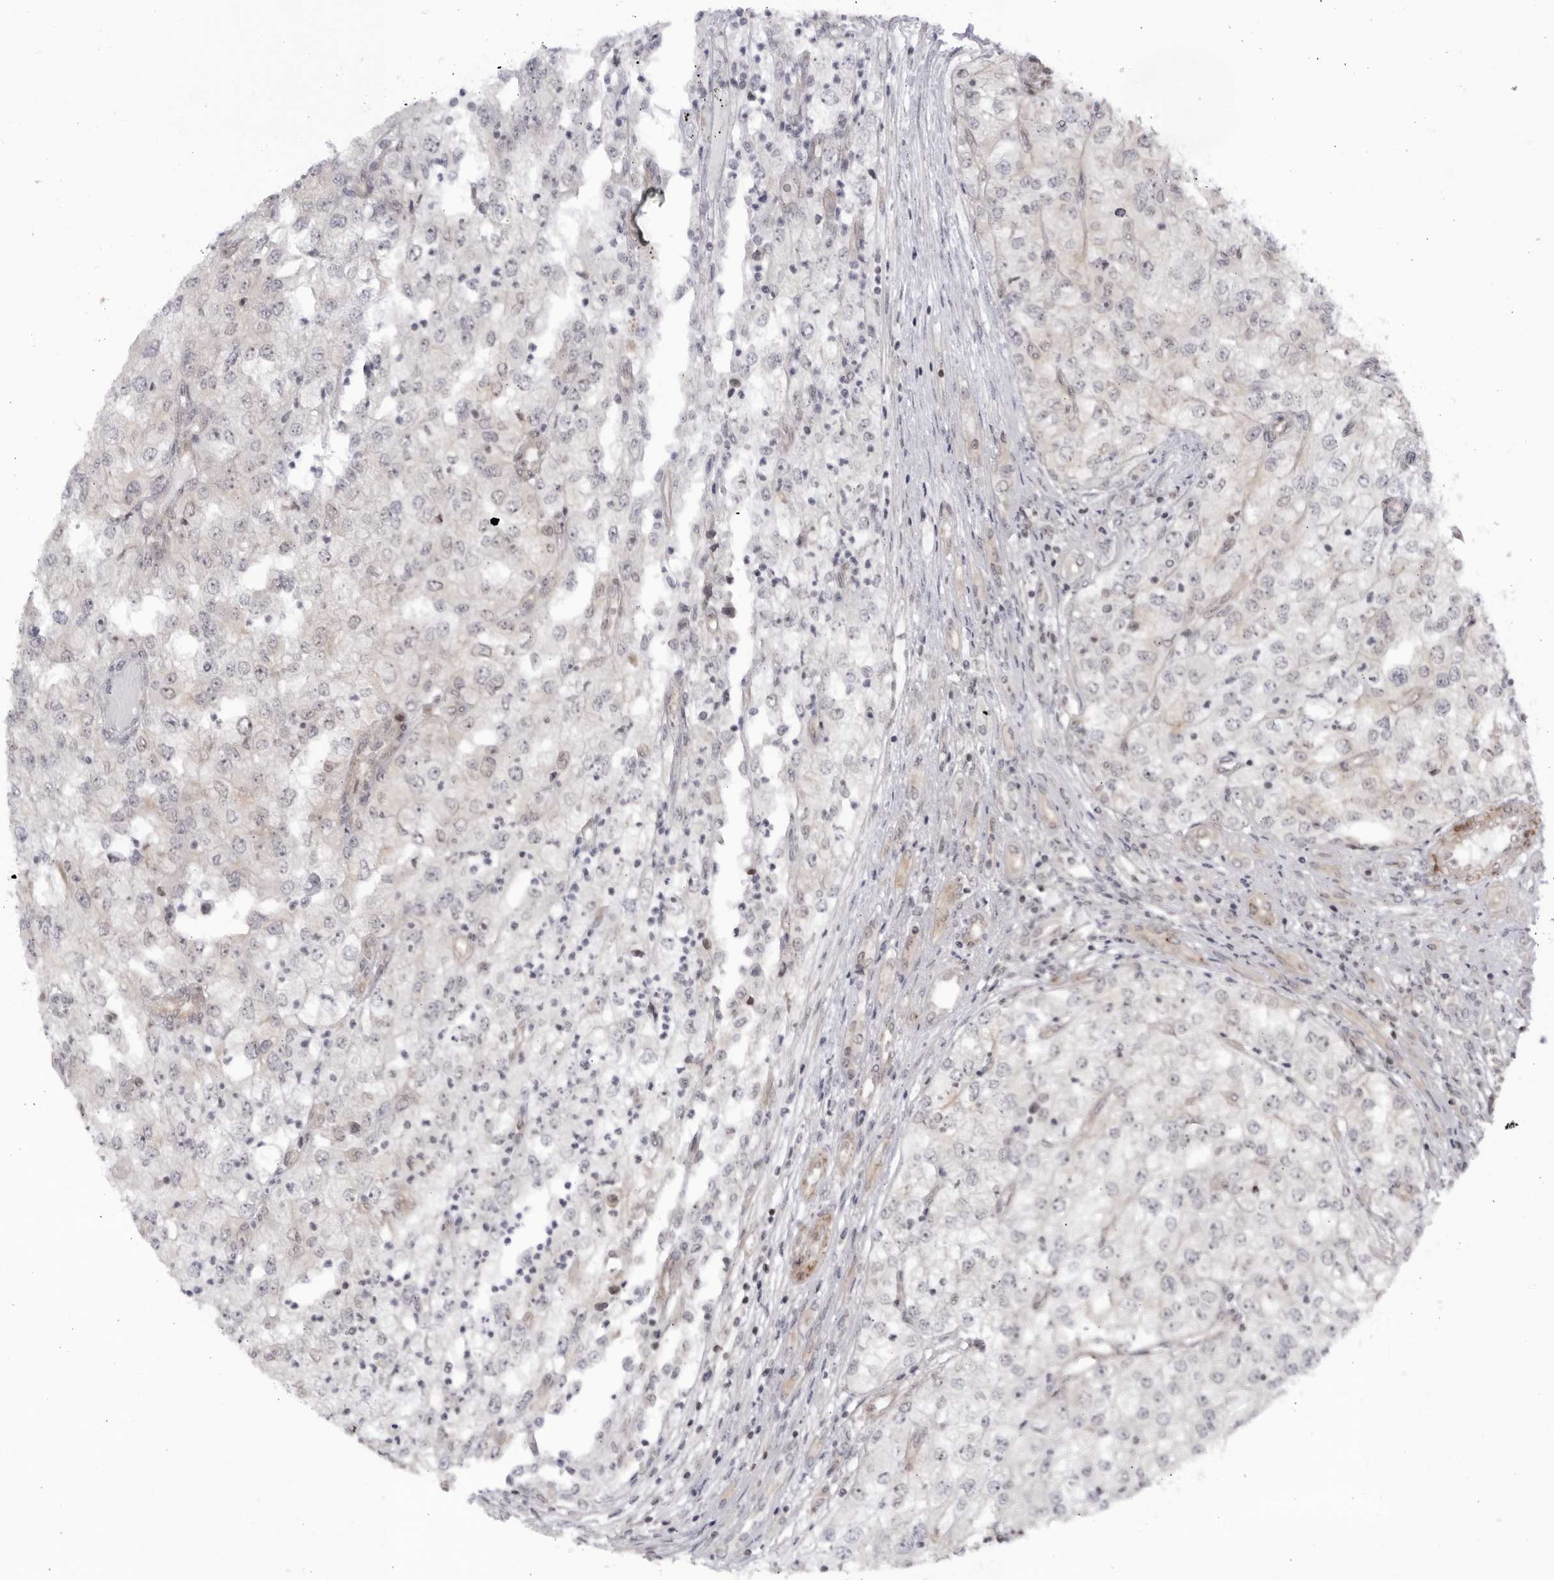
{"staining": {"intensity": "negative", "quantity": "none", "location": "none"}, "tissue": "renal cancer", "cell_type": "Tumor cells", "image_type": "cancer", "snomed": [{"axis": "morphology", "description": "Adenocarcinoma, NOS"}, {"axis": "topography", "description": "Kidney"}], "caption": "Immunohistochemical staining of adenocarcinoma (renal) demonstrates no significant staining in tumor cells.", "gene": "CNBD1", "patient": {"sex": "female", "age": 54}}